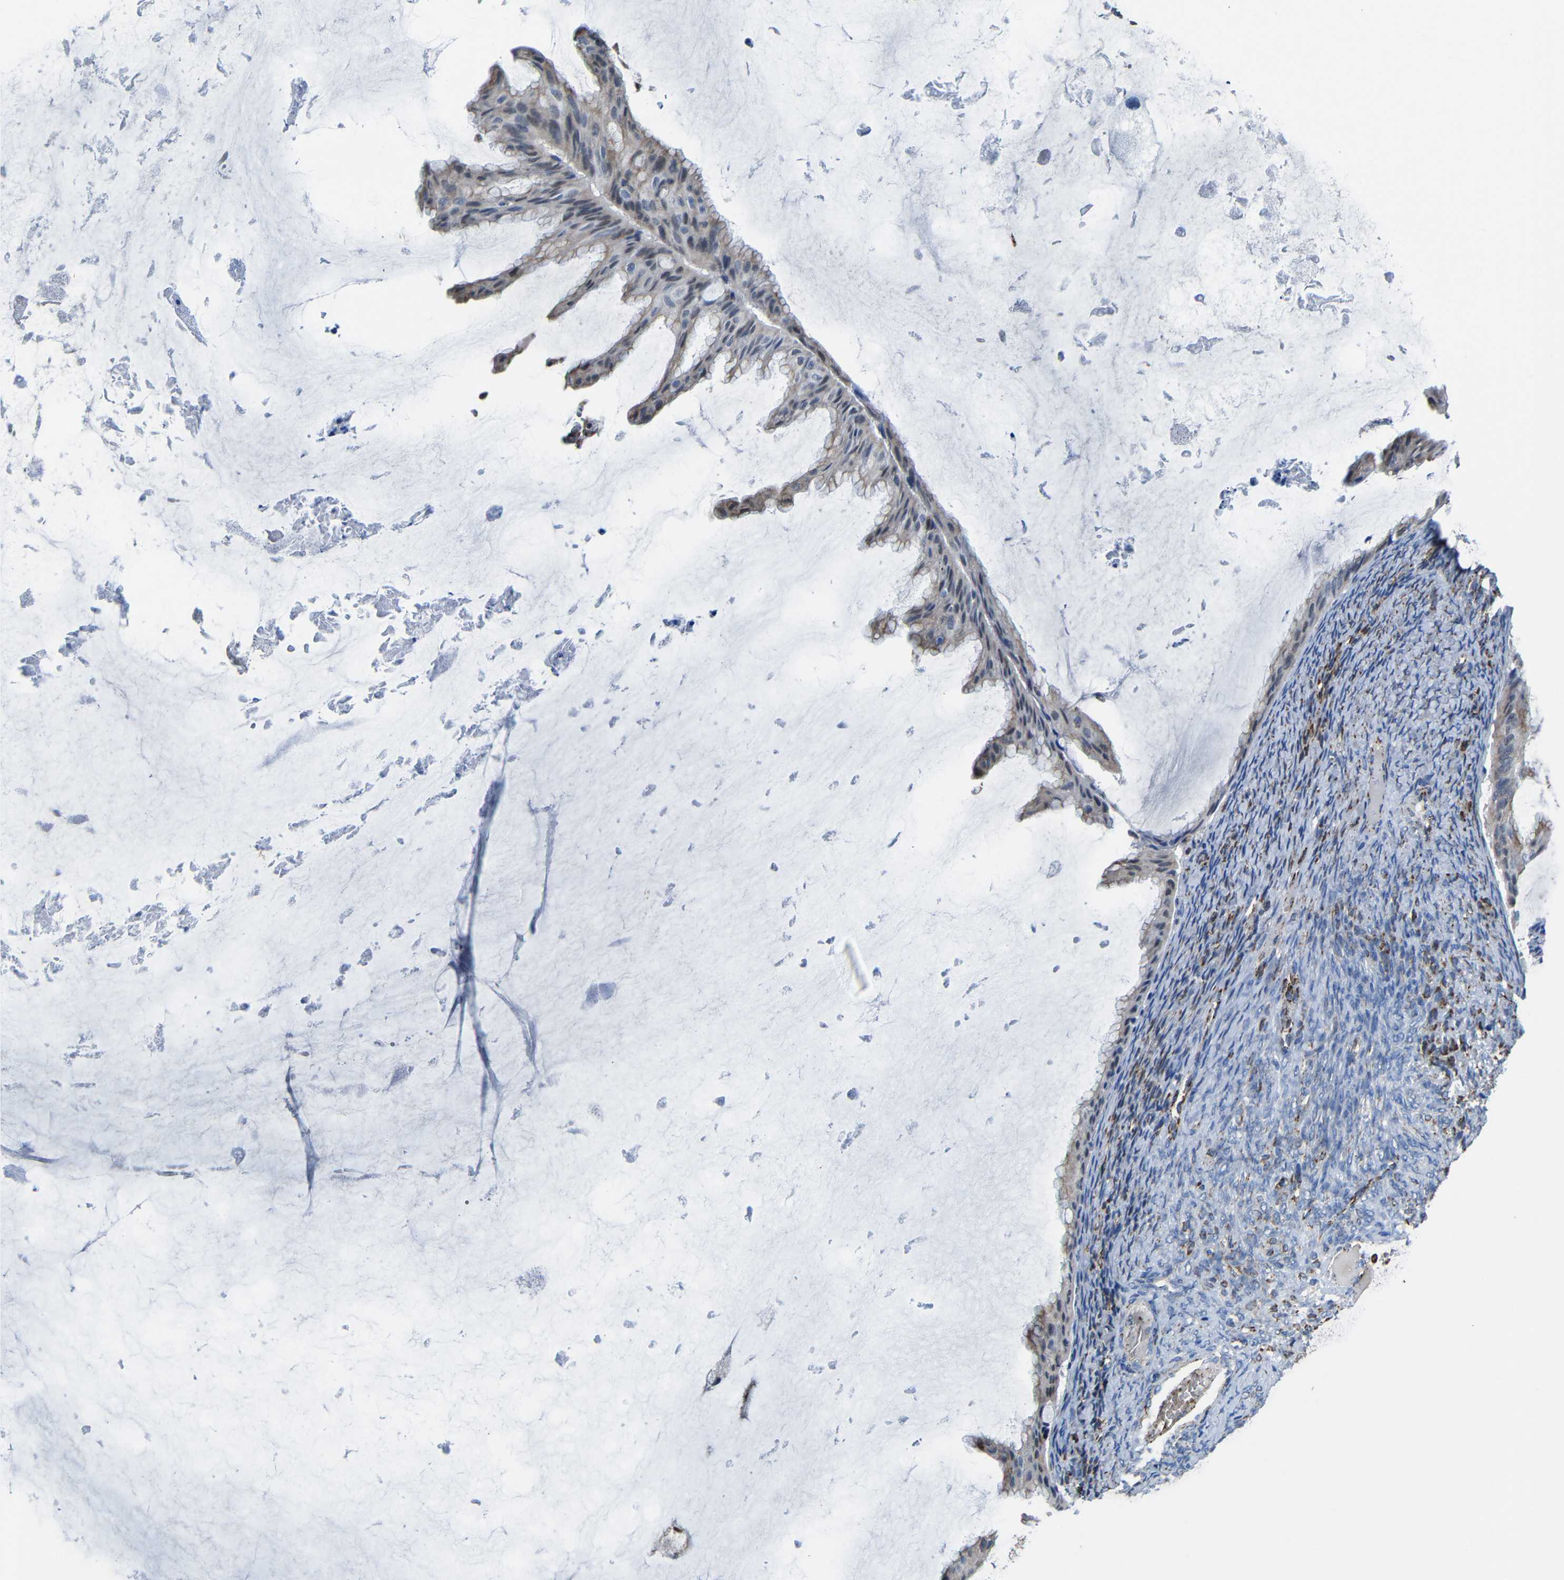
{"staining": {"intensity": "negative", "quantity": "none", "location": "none"}, "tissue": "ovarian cancer", "cell_type": "Tumor cells", "image_type": "cancer", "snomed": [{"axis": "morphology", "description": "Cystadenocarcinoma, mucinous, NOS"}, {"axis": "topography", "description": "Ovary"}], "caption": "Ovarian mucinous cystadenocarcinoma was stained to show a protein in brown. There is no significant staining in tumor cells.", "gene": "CA5B", "patient": {"sex": "female", "age": 61}}